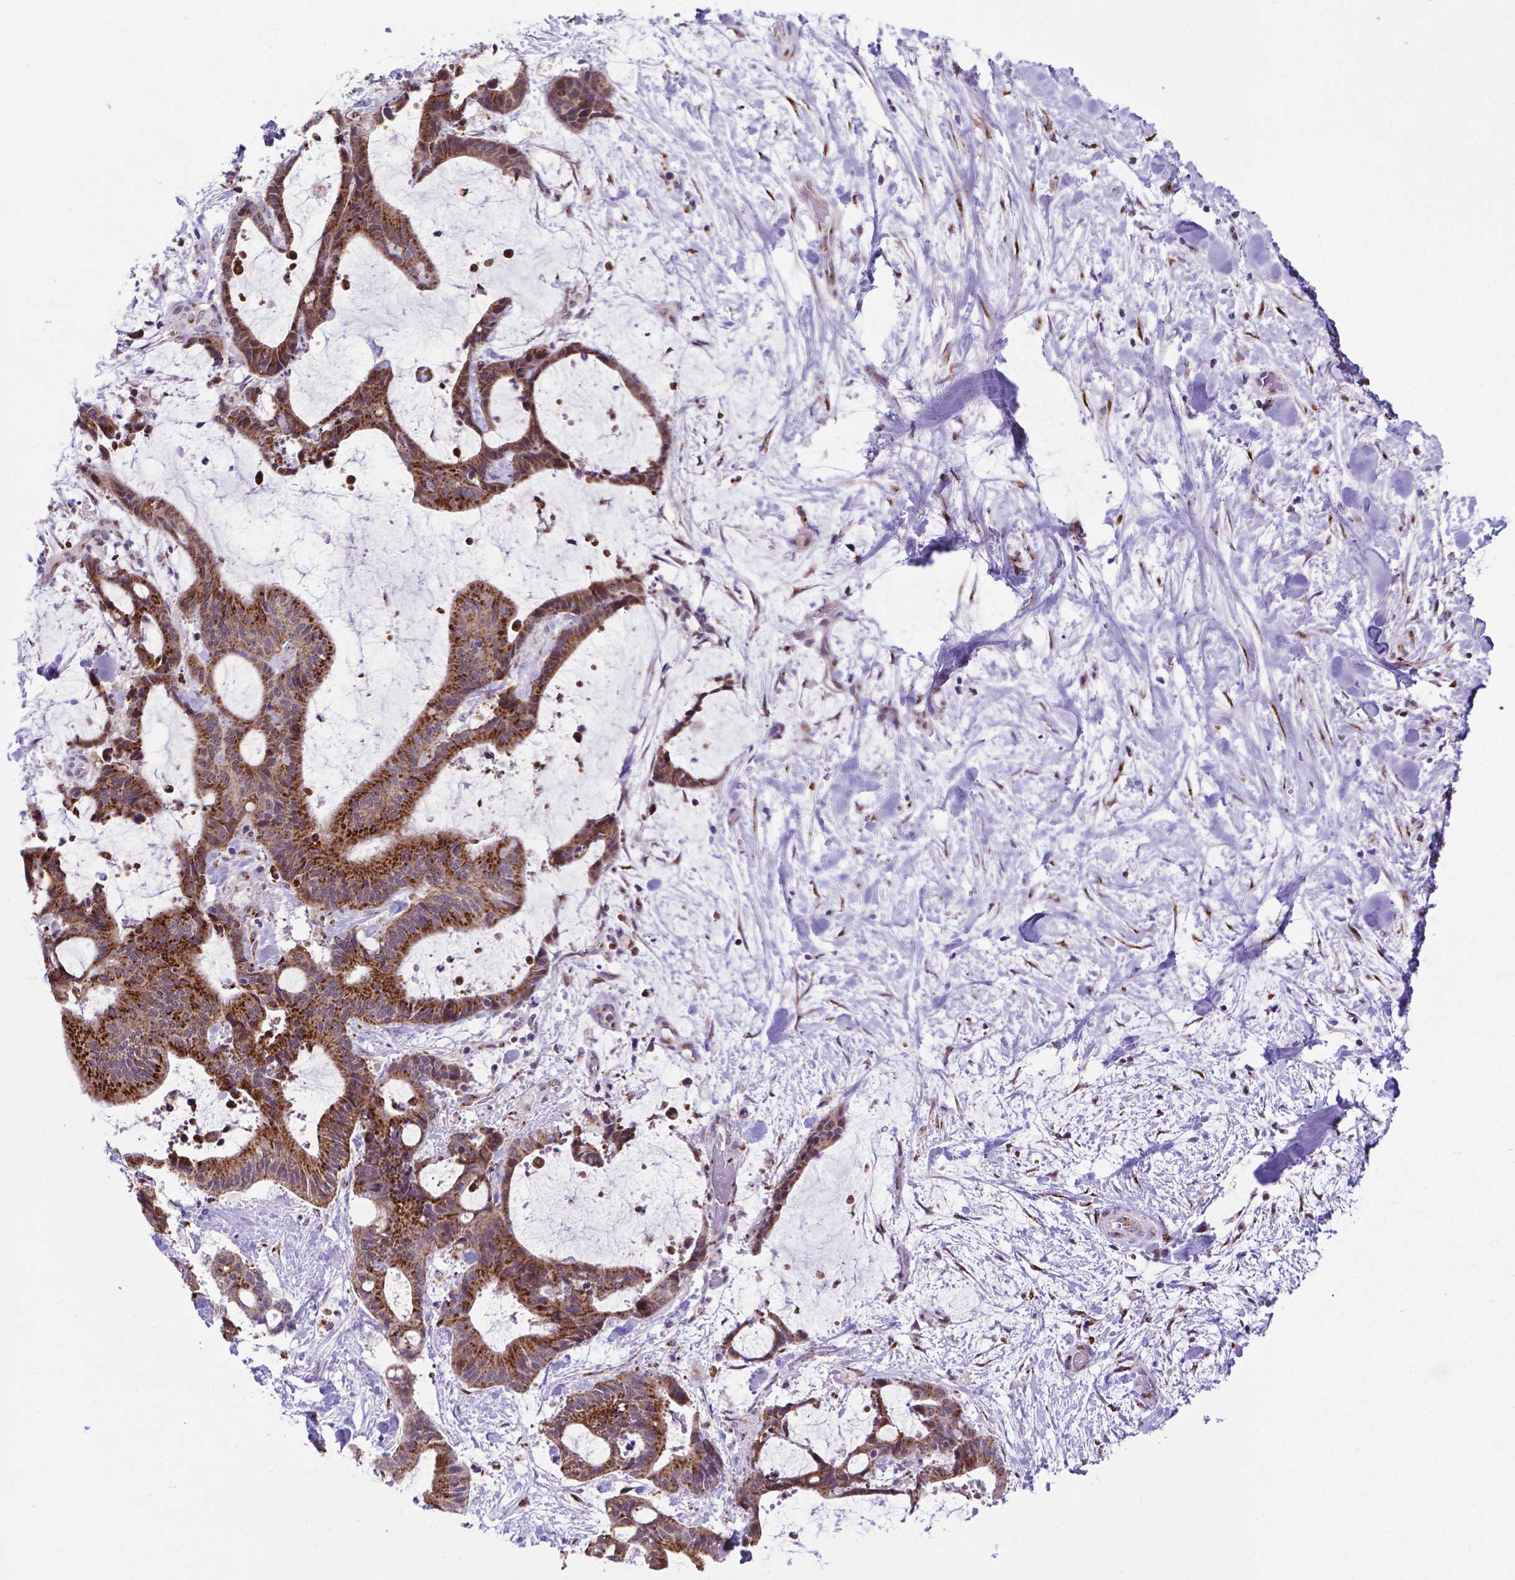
{"staining": {"intensity": "moderate", "quantity": ">75%", "location": "cytoplasmic/membranous"}, "tissue": "liver cancer", "cell_type": "Tumor cells", "image_type": "cancer", "snomed": [{"axis": "morphology", "description": "Cholangiocarcinoma"}, {"axis": "topography", "description": "Liver"}], "caption": "IHC of cholangiocarcinoma (liver) displays medium levels of moderate cytoplasmic/membranous expression in approximately >75% of tumor cells.", "gene": "MRPL10", "patient": {"sex": "female", "age": 73}}